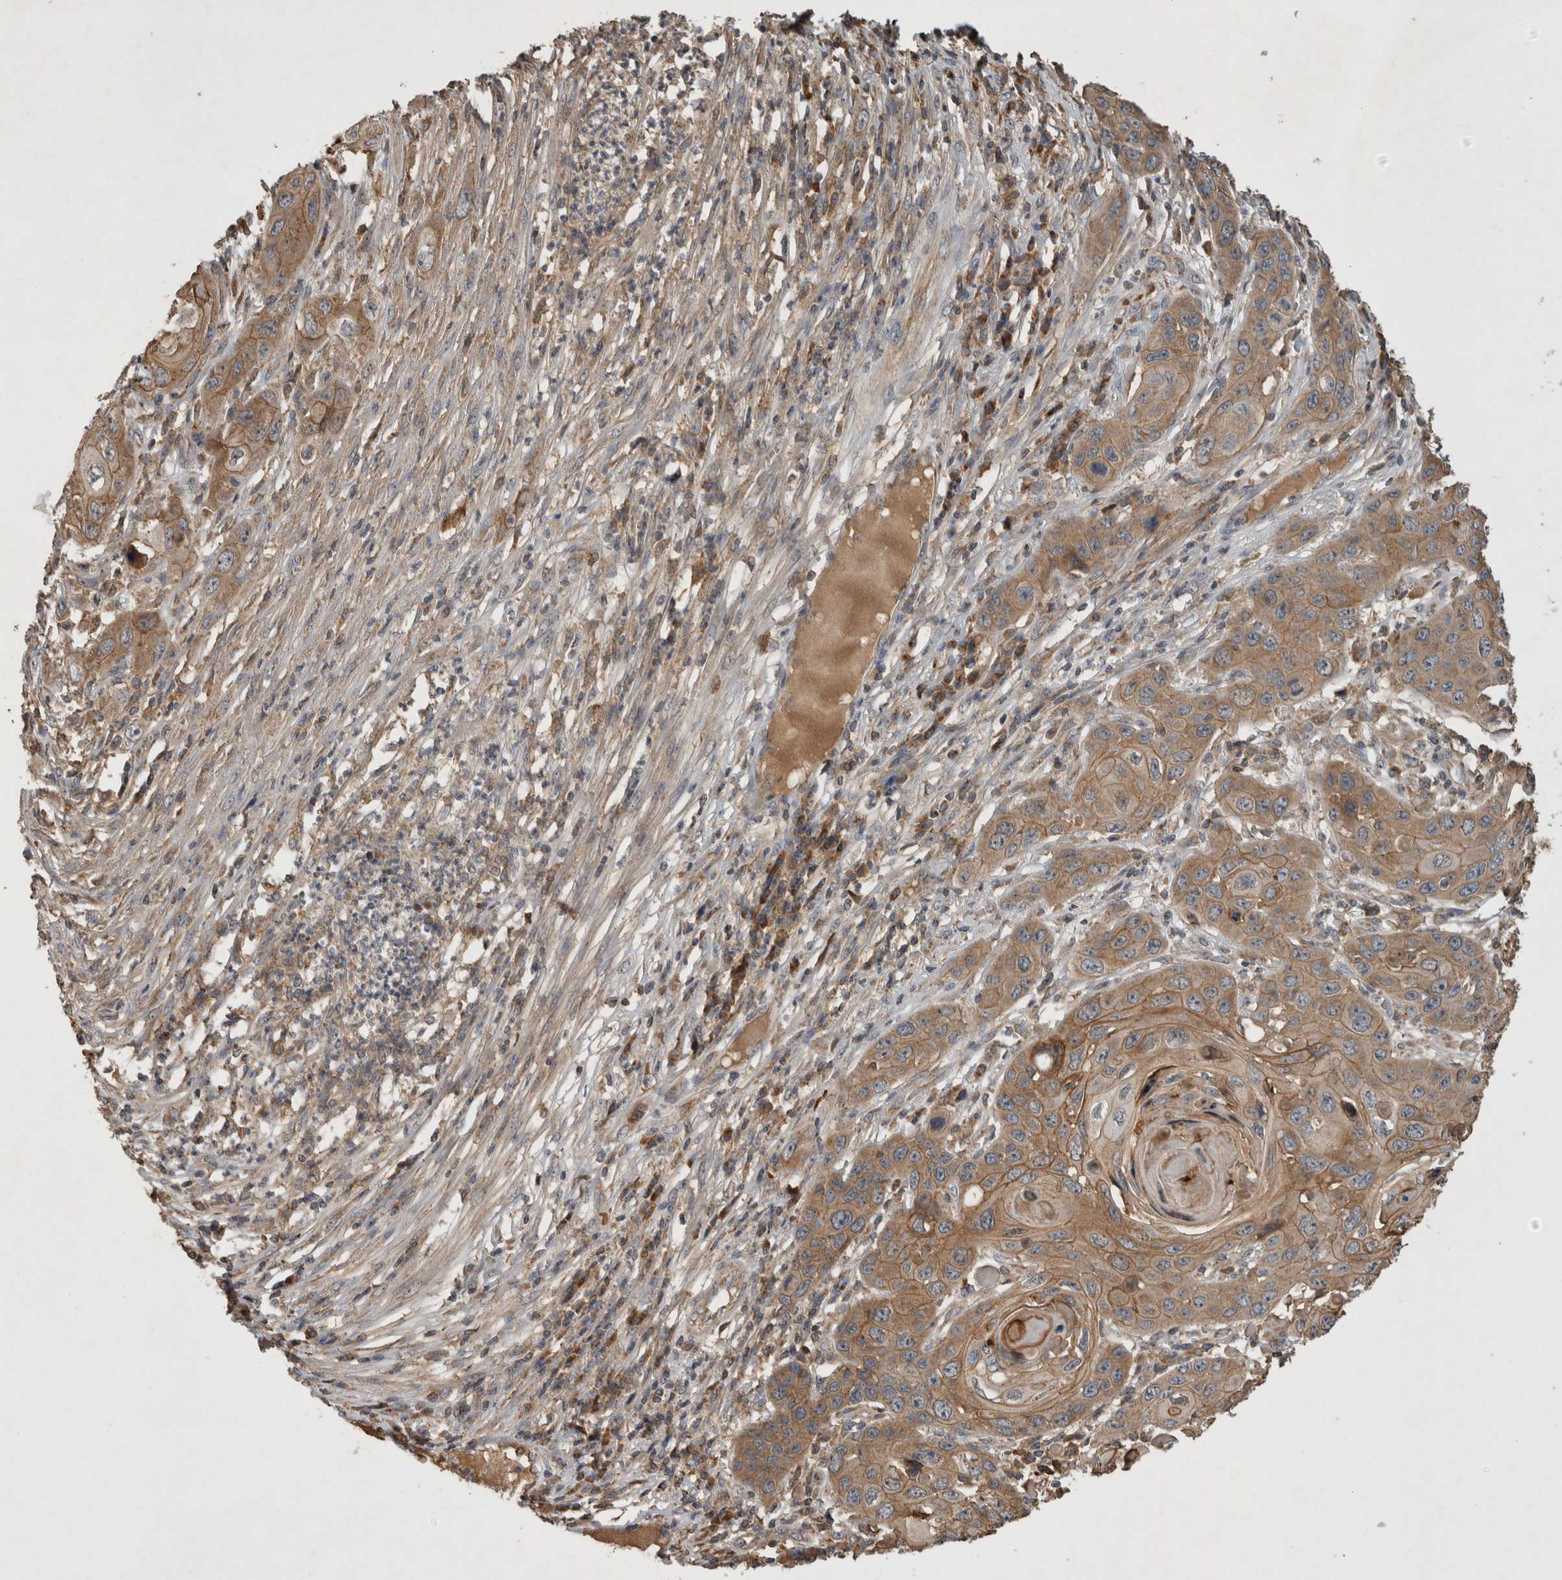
{"staining": {"intensity": "moderate", "quantity": ">75%", "location": "cytoplasmic/membranous"}, "tissue": "skin cancer", "cell_type": "Tumor cells", "image_type": "cancer", "snomed": [{"axis": "morphology", "description": "Squamous cell carcinoma, NOS"}, {"axis": "topography", "description": "Skin"}], "caption": "Skin squamous cell carcinoma stained for a protein shows moderate cytoplasmic/membranous positivity in tumor cells. (brown staining indicates protein expression, while blue staining denotes nuclei).", "gene": "SERAC1", "patient": {"sex": "male", "age": 55}}